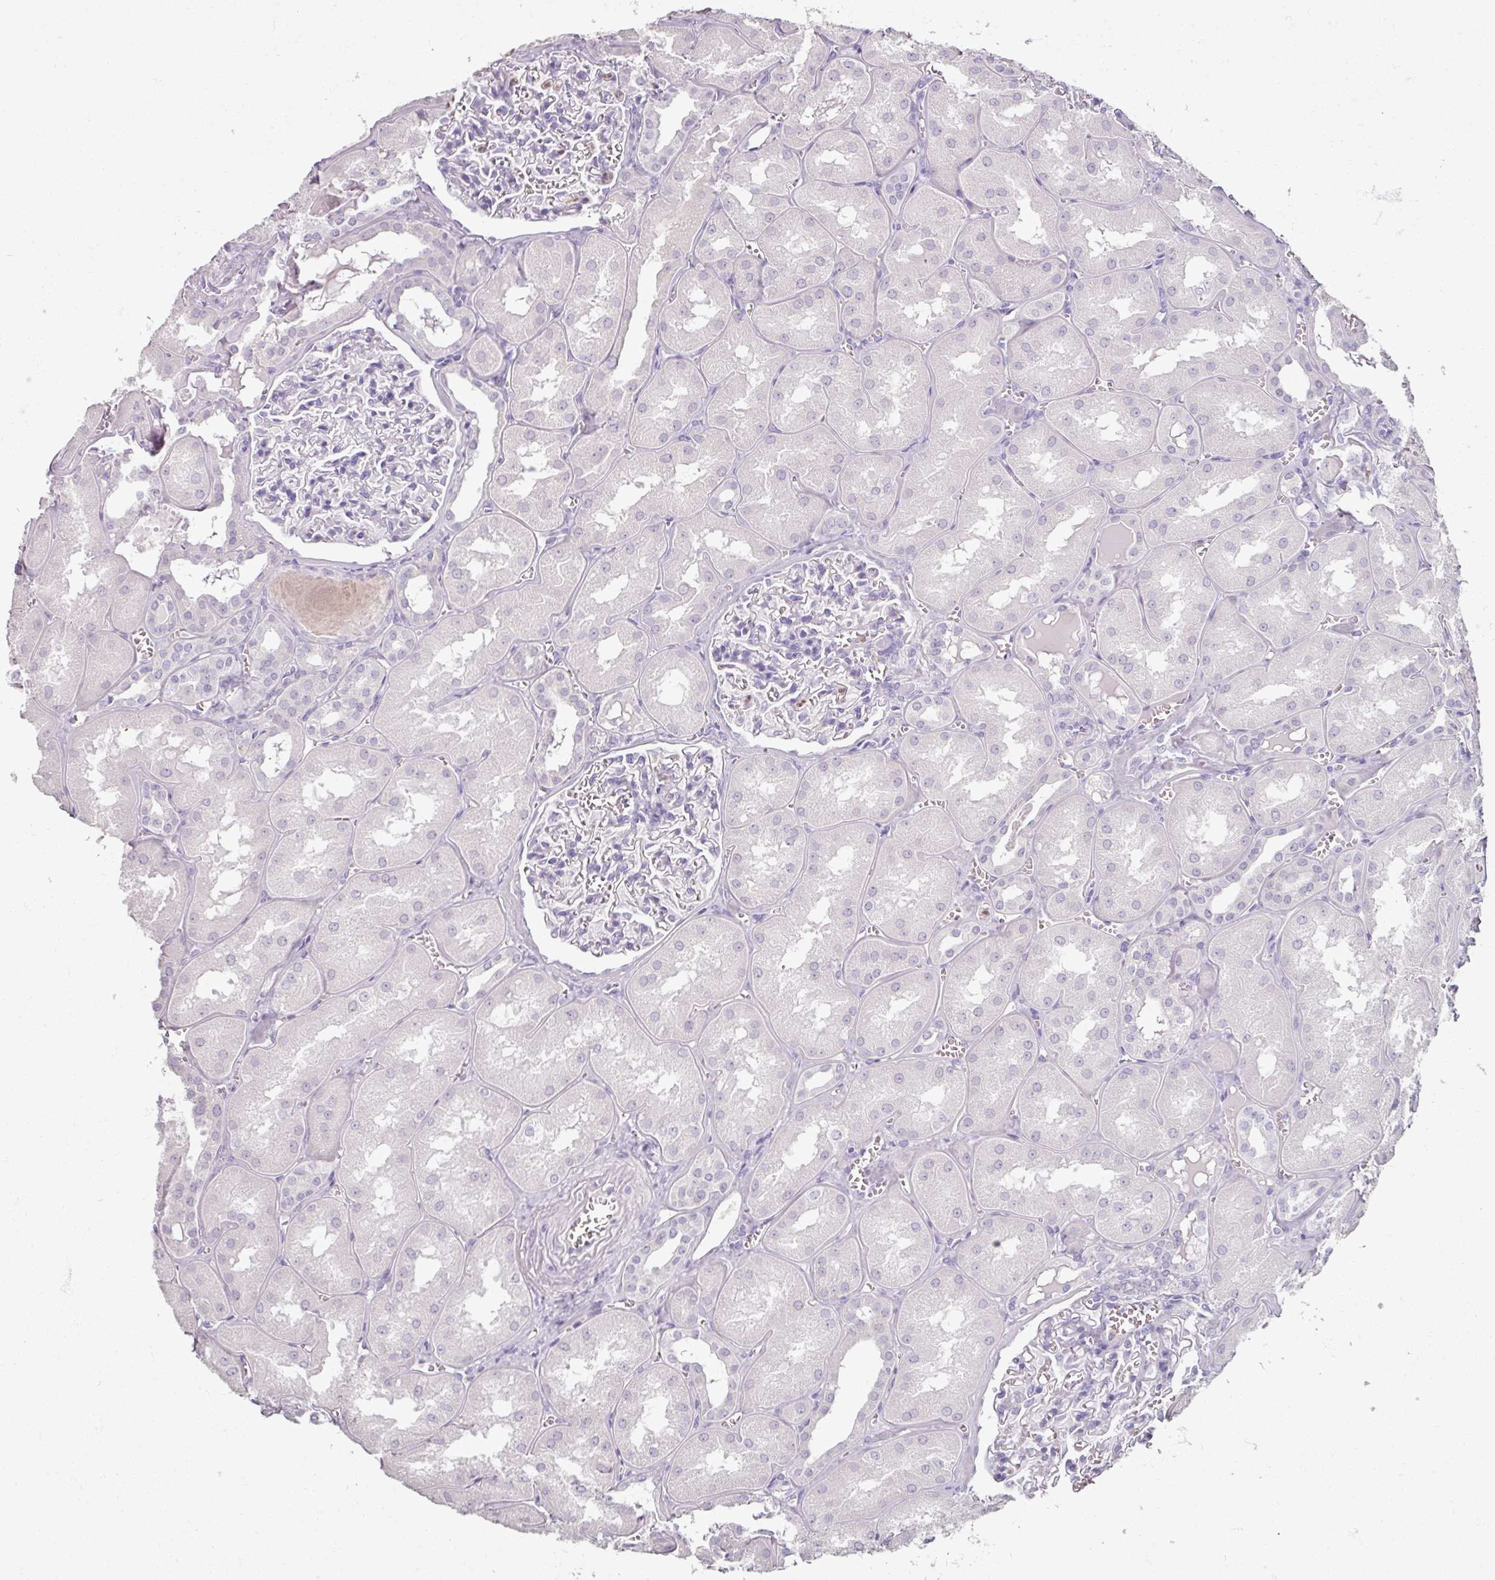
{"staining": {"intensity": "negative", "quantity": "none", "location": "none"}, "tissue": "kidney", "cell_type": "Cells in glomeruli", "image_type": "normal", "snomed": [{"axis": "morphology", "description": "Normal tissue, NOS"}, {"axis": "topography", "description": "Kidney"}], "caption": "Immunohistochemical staining of normal kidney exhibits no significant positivity in cells in glomeruli. Brightfield microscopy of immunohistochemistry stained with DAB (3,3'-diaminobenzidine) (brown) and hematoxylin (blue), captured at high magnification.", "gene": "ARG1", "patient": {"sex": "male", "age": 61}}